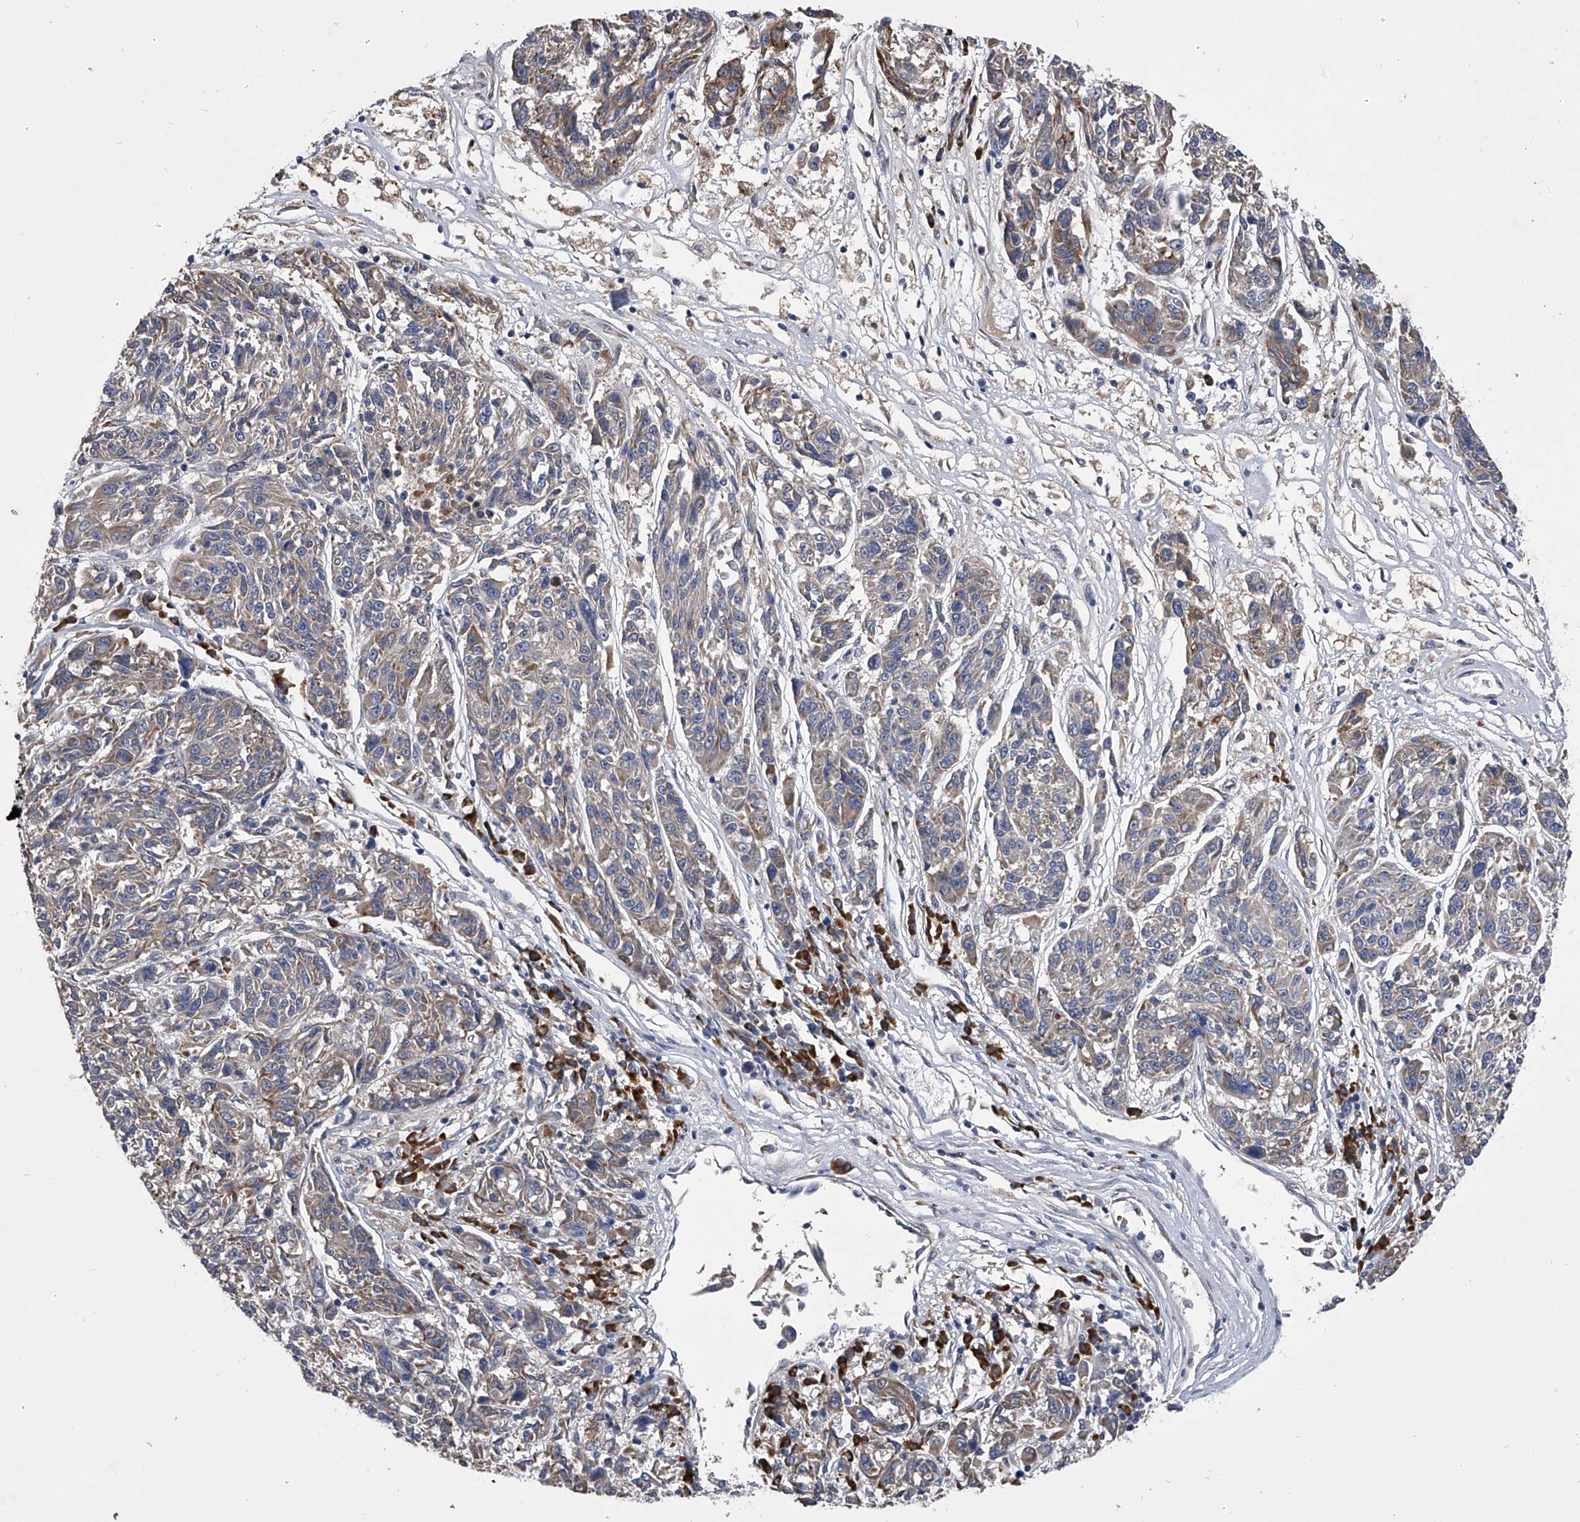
{"staining": {"intensity": "negative", "quantity": "none", "location": "none"}, "tissue": "melanoma", "cell_type": "Tumor cells", "image_type": "cancer", "snomed": [{"axis": "morphology", "description": "Malignant melanoma, NOS"}, {"axis": "topography", "description": "Skin"}], "caption": "The immunohistochemistry image has no significant staining in tumor cells of malignant melanoma tissue. (DAB (3,3'-diaminobenzidine) immunohistochemistry (IHC), high magnification).", "gene": "CCR4", "patient": {"sex": "male", "age": 53}}